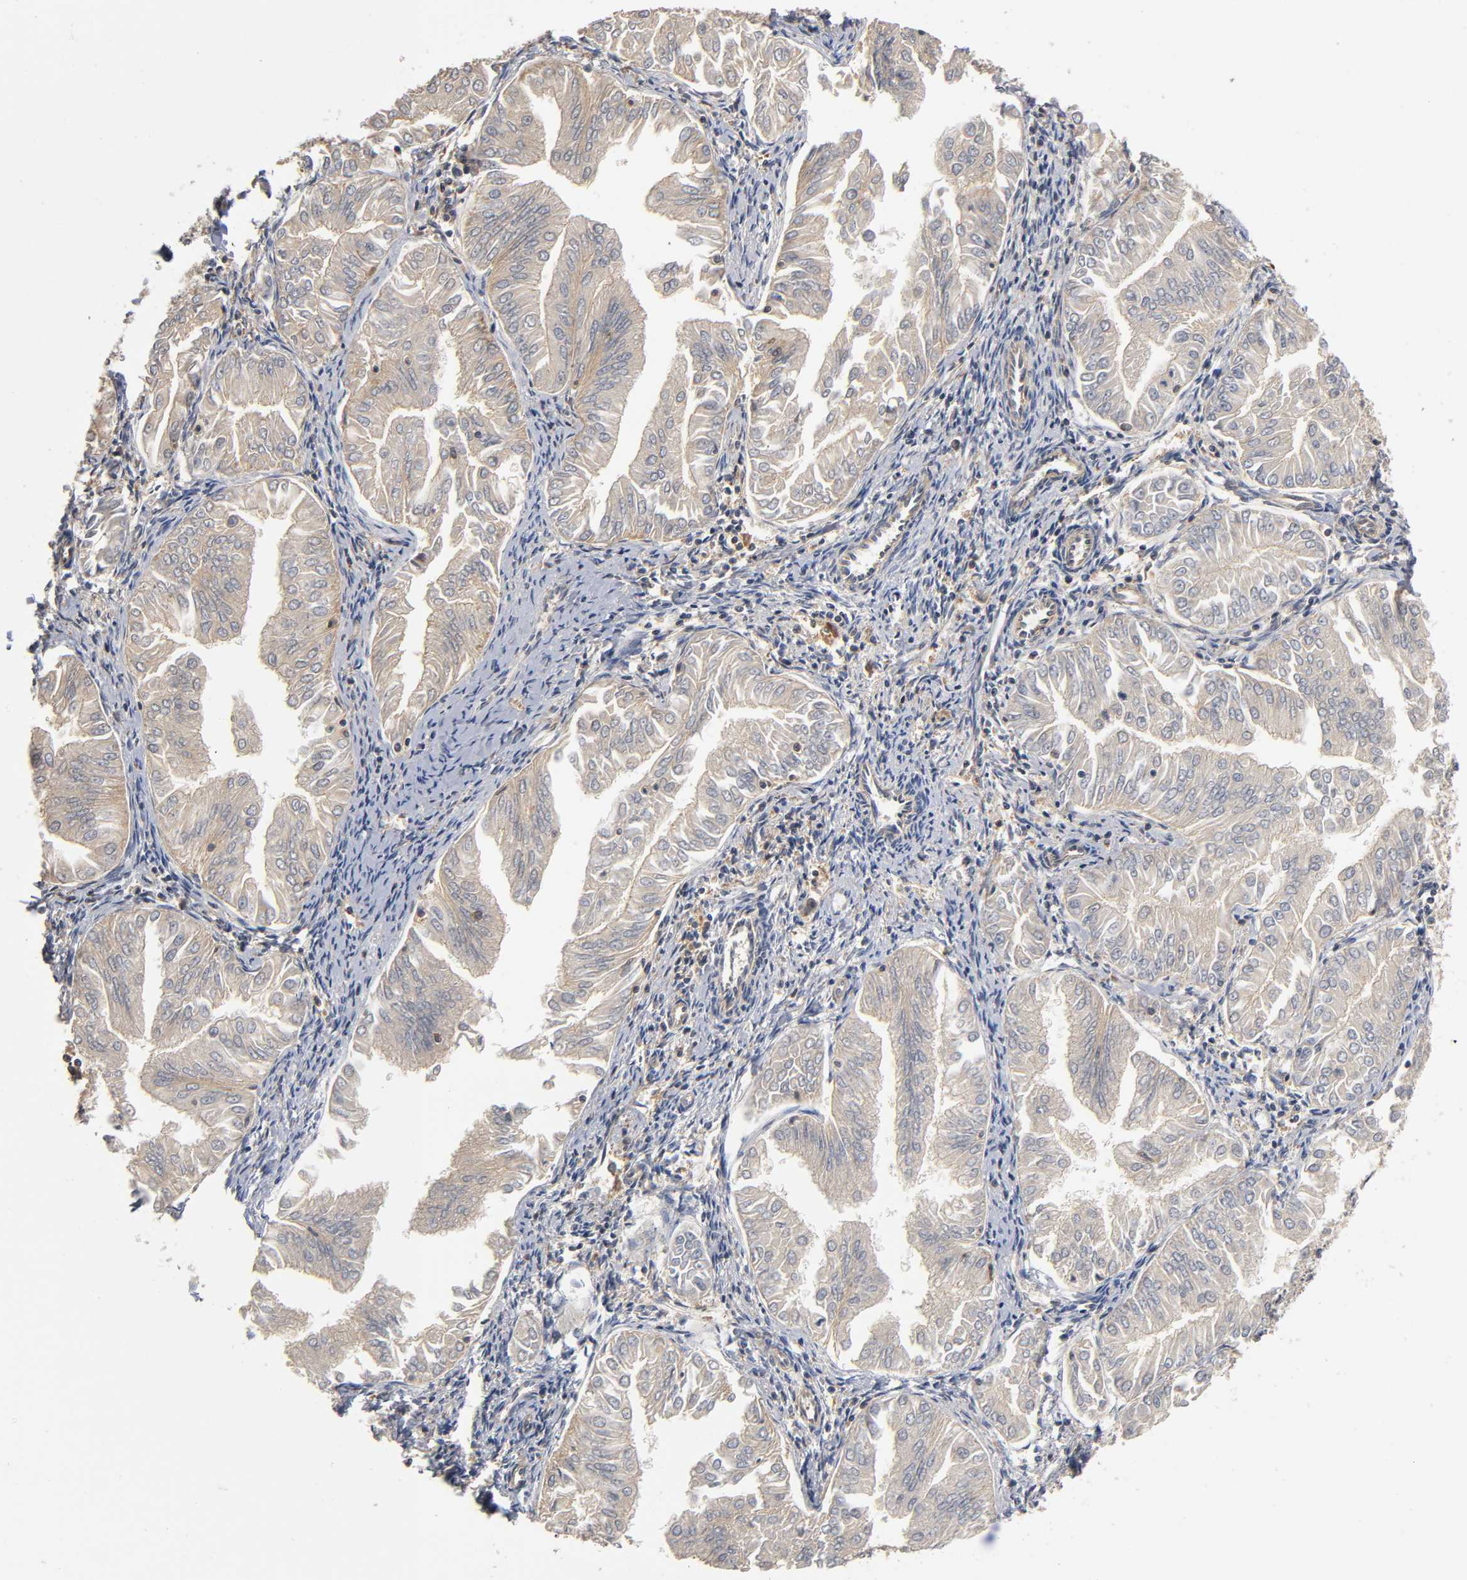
{"staining": {"intensity": "moderate", "quantity": ">75%", "location": "cytoplasmic/membranous"}, "tissue": "endometrial cancer", "cell_type": "Tumor cells", "image_type": "cancer", "snomed": [{"axis": "morphology", "description": "Adenocarcinoma, NOS"}, {"axis": "topography", "description": "Endometrium"}], "caption": "Endometrial adenocarcinoma stained for a protein reveals moderate cytoplasmic/membranous positivity in tumor cells.", "gene": "ACTR2", "patient": {"sex": "female", "age": 53}}